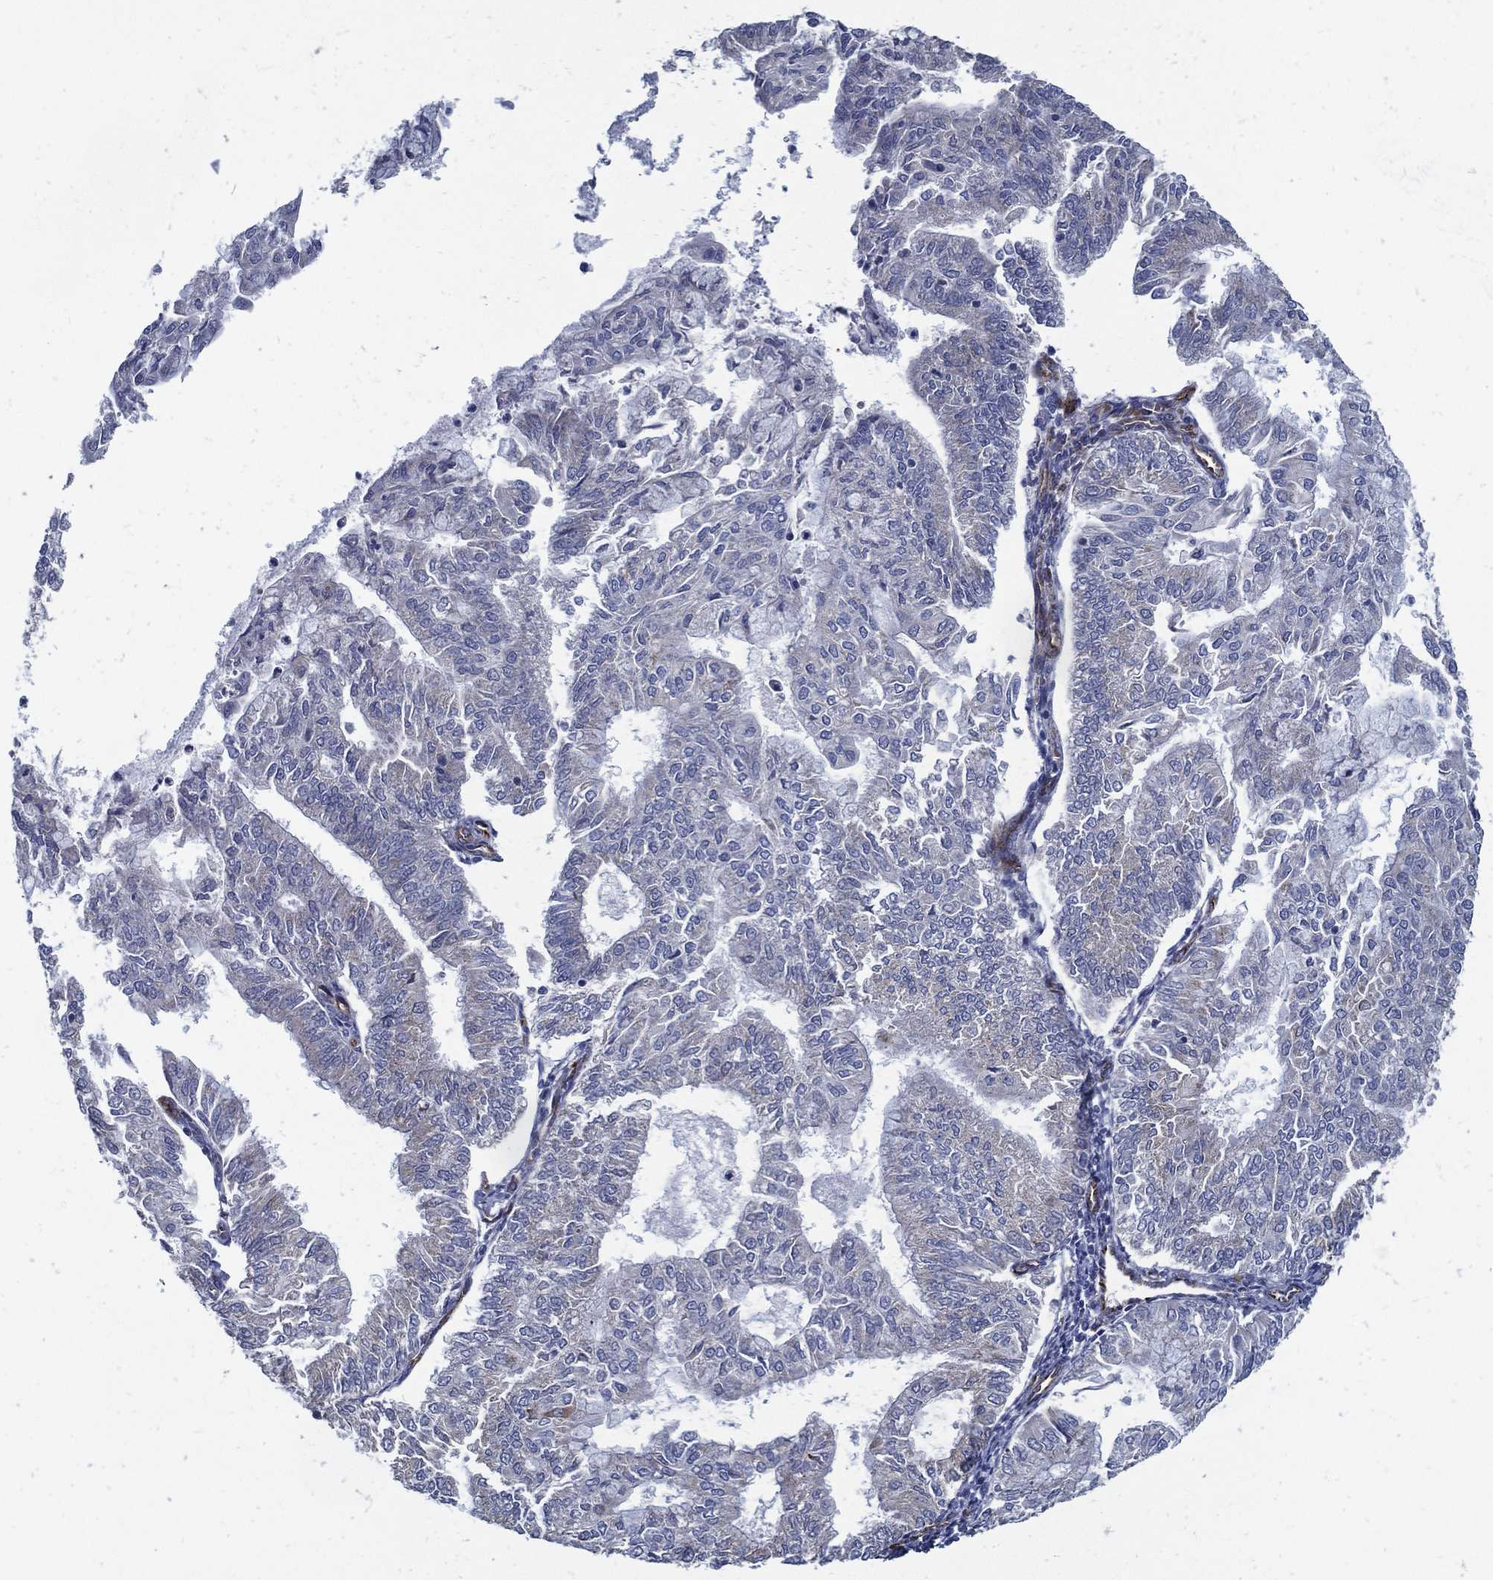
{"staining": {"intensity": "negative", "quantity": "none", "location": "none"}, "tissue": "endometrial cancer", "cell_type": "Tumor cells", "image_type": "cancer", "snomed": [{"axis": "morphology", "description": "Adenocarcinoma, NOS"}, {"axis": "topography", "description": "Endometrium"}], "caption": "Immunohistochemistry image of adenocarcinoma (endometrial) stained for a protein (brown), which shows no positivity in tumor cells. Nuclei are stained in blue.", "gene": "ARHGAP11A", "patient": {"sex": "female", "age": 59}}